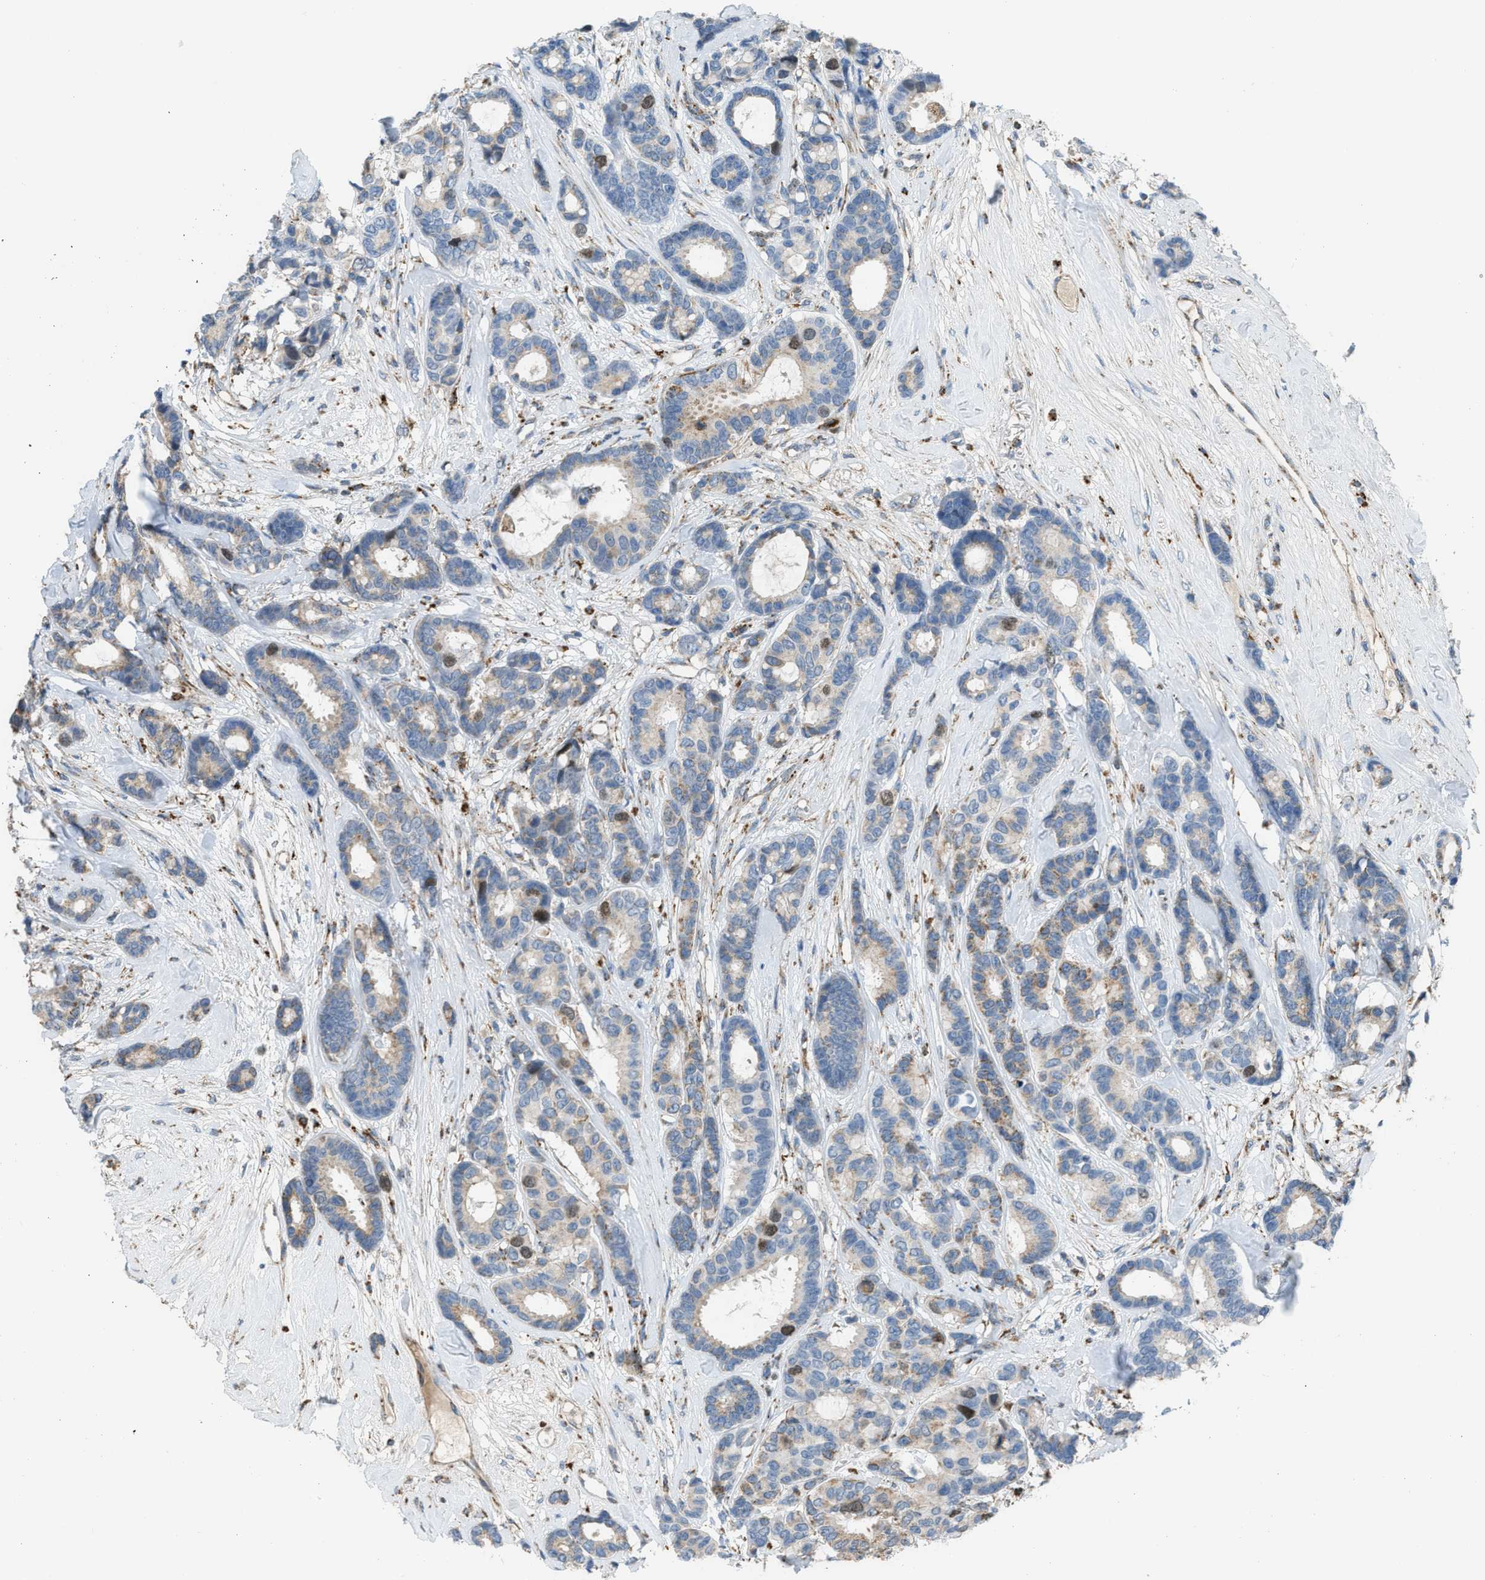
{"staining": {"intensity": "moderate", "quantity": "<25%", "location": "cytoplasmic/membranous,nuclear"}, "tissue": "breast cancer", "cell_type": "Tumor cells", "image_type": "cancer", "snomed": [{"axis": "morphology", "description": "Duct carcinoma"}, {"axis": "topography", "description": "Breast"}], "caption": "This histopathology image demonstrates breast cancer stained with immunohistochemistry (IHC) to label a protein in brown. The cytoplasmic/membranous and nuclear of tumor cells show moderate positivity for the protein. Nuclei are counter-stained blue.", "gene": "SMIM20", "patient": {"sex": "female", "age": 87}}